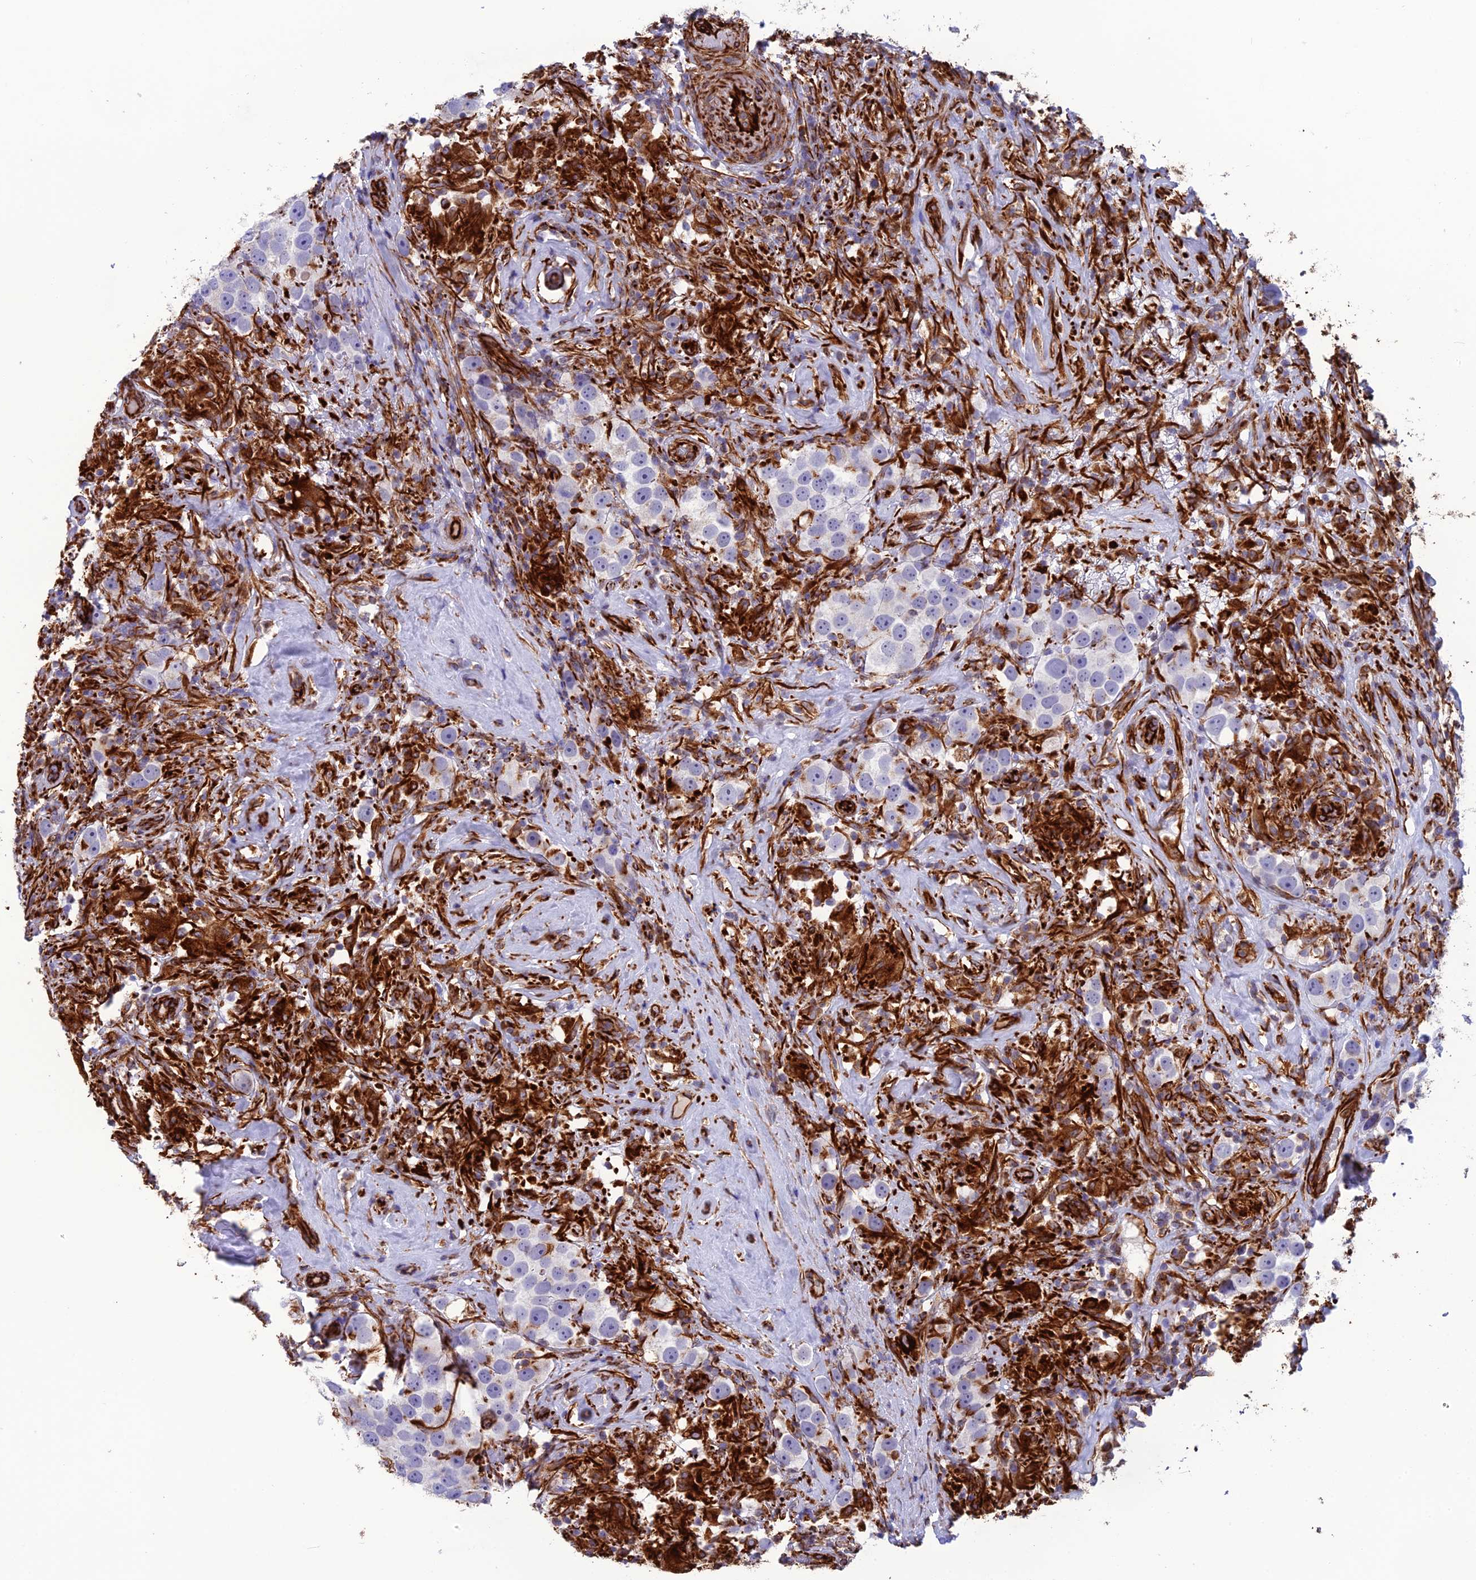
{"staining": {"intensity": "negative", "quantity": "none", "location": "none"}, "tissue": "testis cancer", "cell_type": "Tumor cells", "image_type": "cancer", "snomed": [{"axis": "morphology", "description": "Seminoma, NOS"}, {"axis": "topography", "description": "Testis"}], "caption": "Immunohistochemical staining of human testis cancer displays no significant staining in tumor cells.", "gene": "FBXL20", "patient": {"sex": "male", "age": 49}}